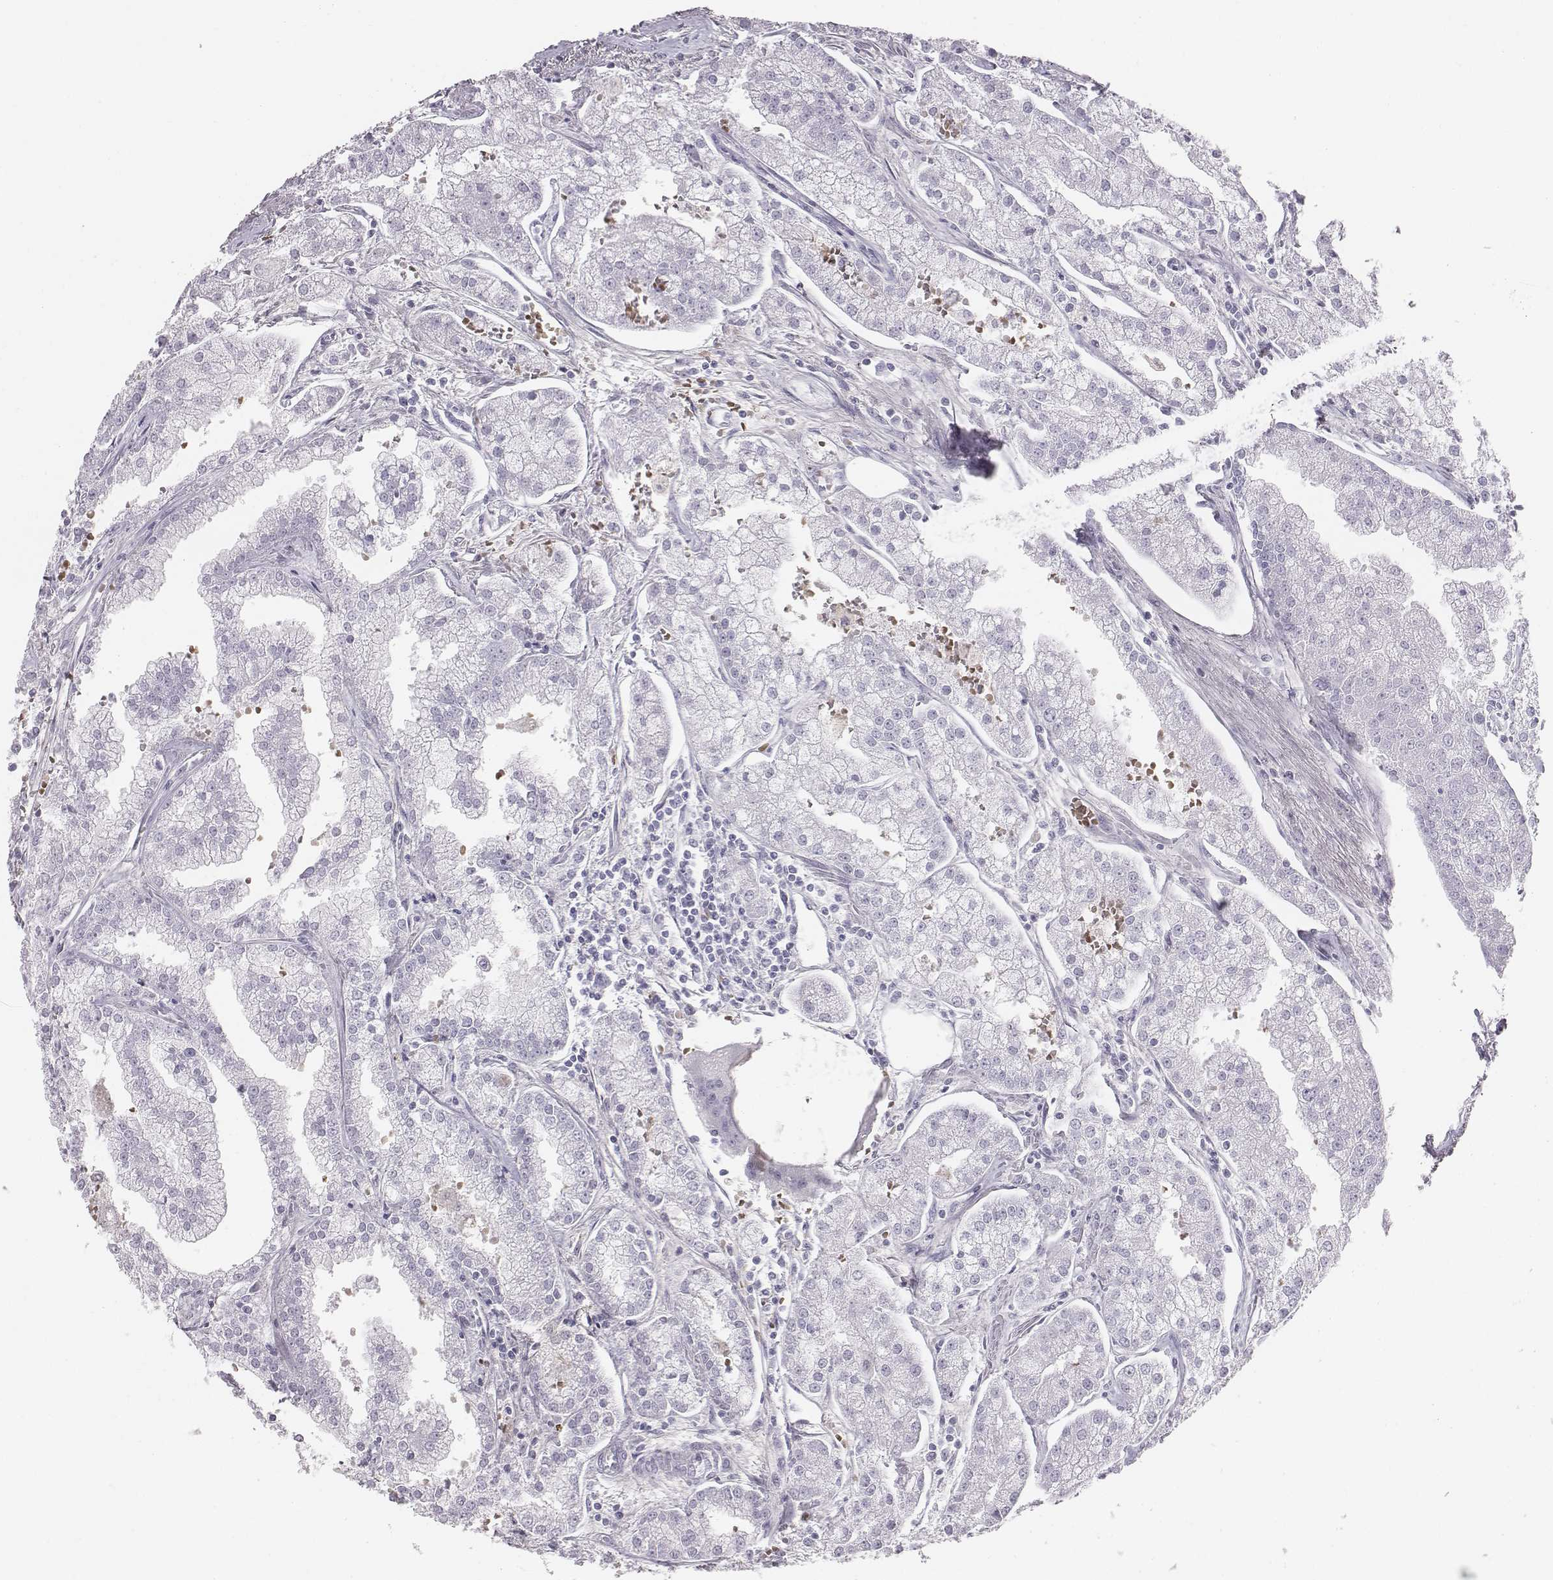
{"staining": {"intensity": "negative", "quantity": "none", "location": "none"}, "tissue": "prostate cancer", "cell_type": "Tumor cells", "image_type": "cancer", "snomed": [{"axis": "morphology", "description": "Adenocarcinoma, NOS"}, {"axis": "topography", "description": "Prostate"}], "caption": "This is a histopathology image of IHC staining of prostate cancer (adenocarcinoma), which shows no positivity in tumor cells.", "gene": "HBZ", "patient": {"sex": "male", "age": 70}}